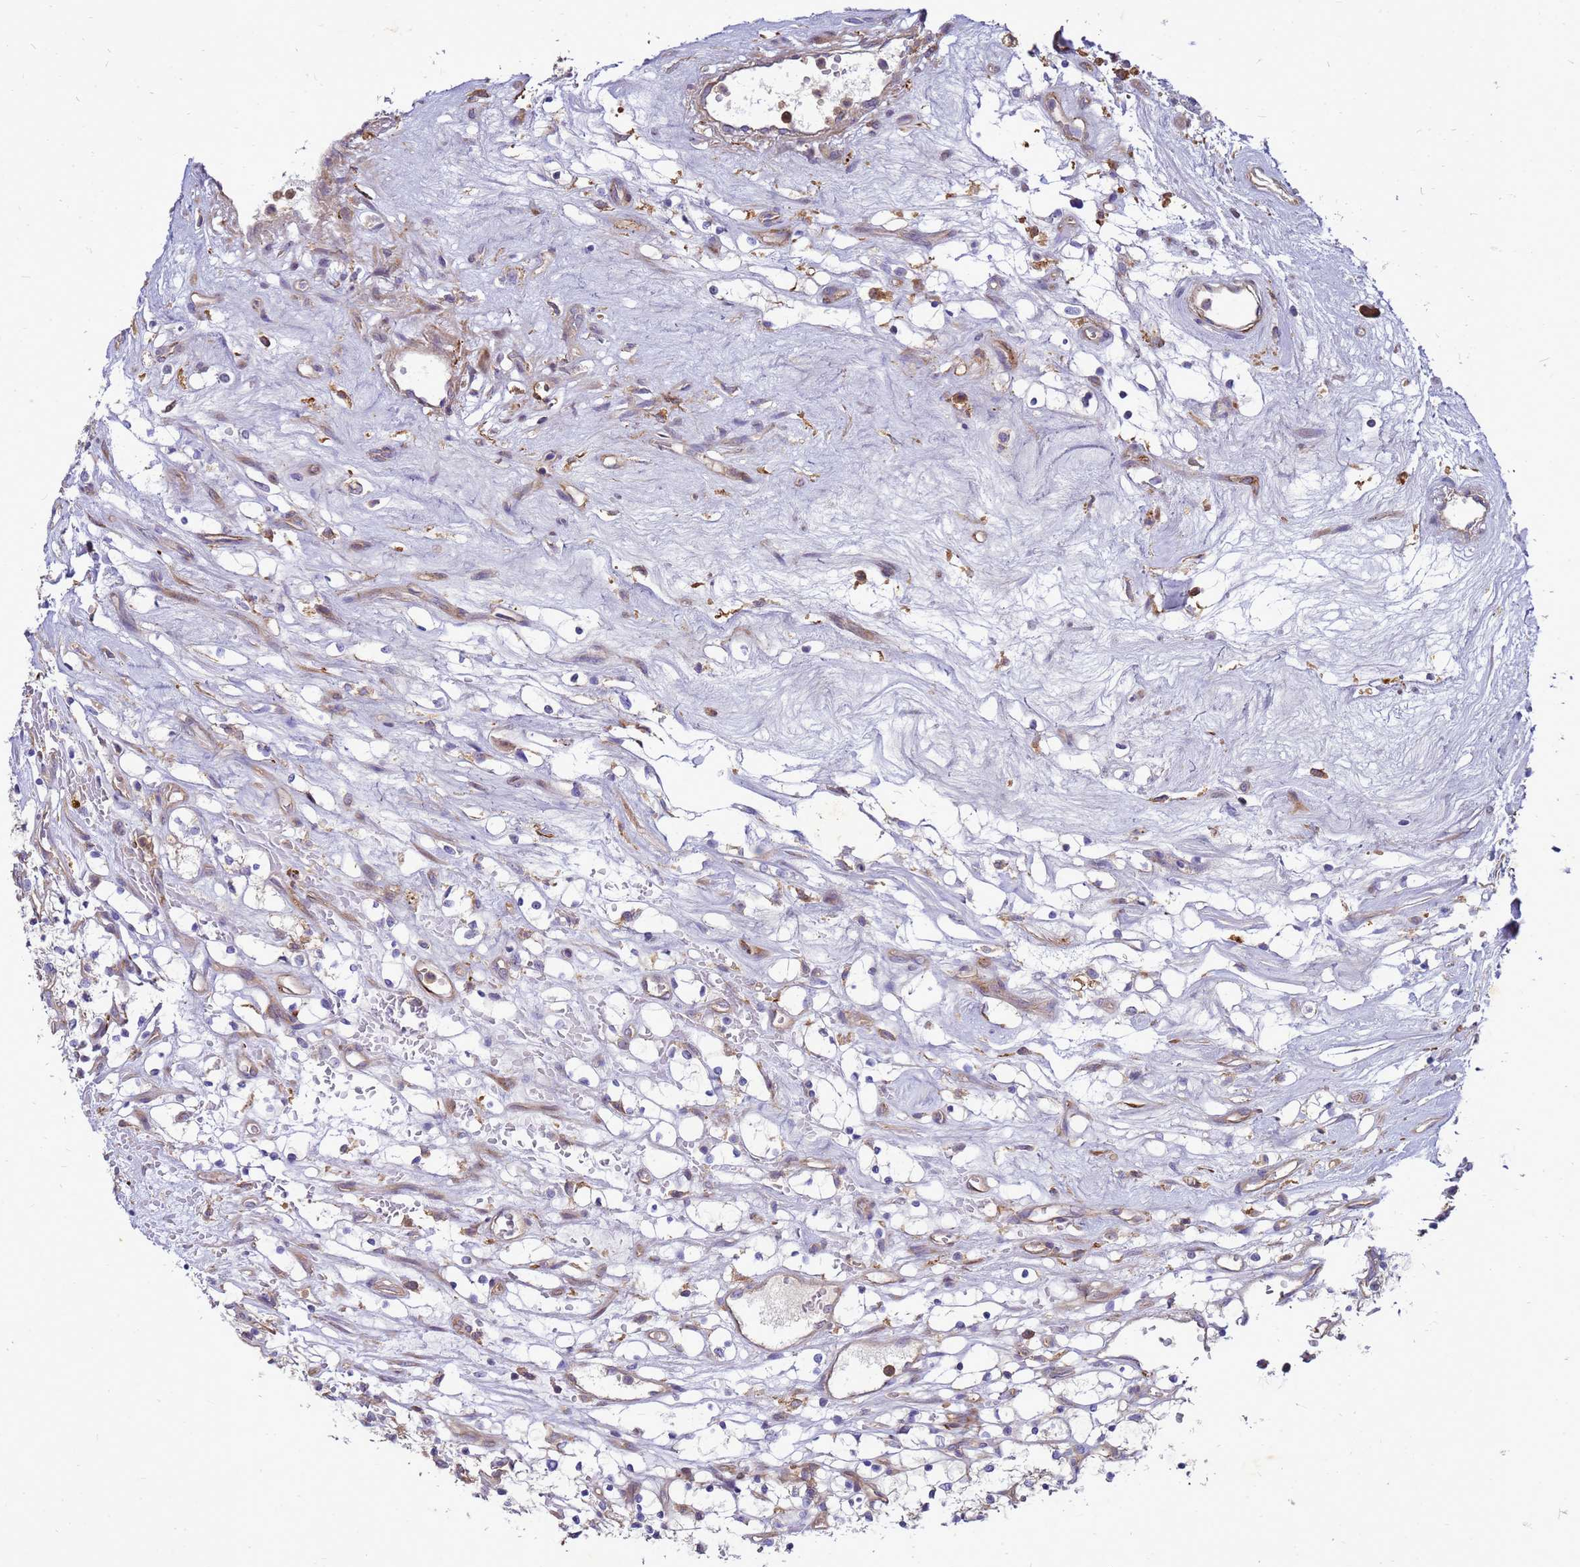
{"staining": {"intensity": "negative", "quantity": "none", "location": "none"}, "tissue": "renal cancer", "cell_type": "Tumor cells", "image_type": "cancer", "snomed": [{"axis": "morphology", "description": "Adenocarcinoma, NOS"}, {"axis": "topography", "description": "Kidney"}], "caption": "Immunohistochemistry (IHC) histopathology image of neoplastic tissue: human renal cancer stained with DAB (3,3'-diaminobenzidine) displays no significant protein staining in tumor cells.", "gene": "RNF215", "patient": {"sex": "female", "age": 69}}